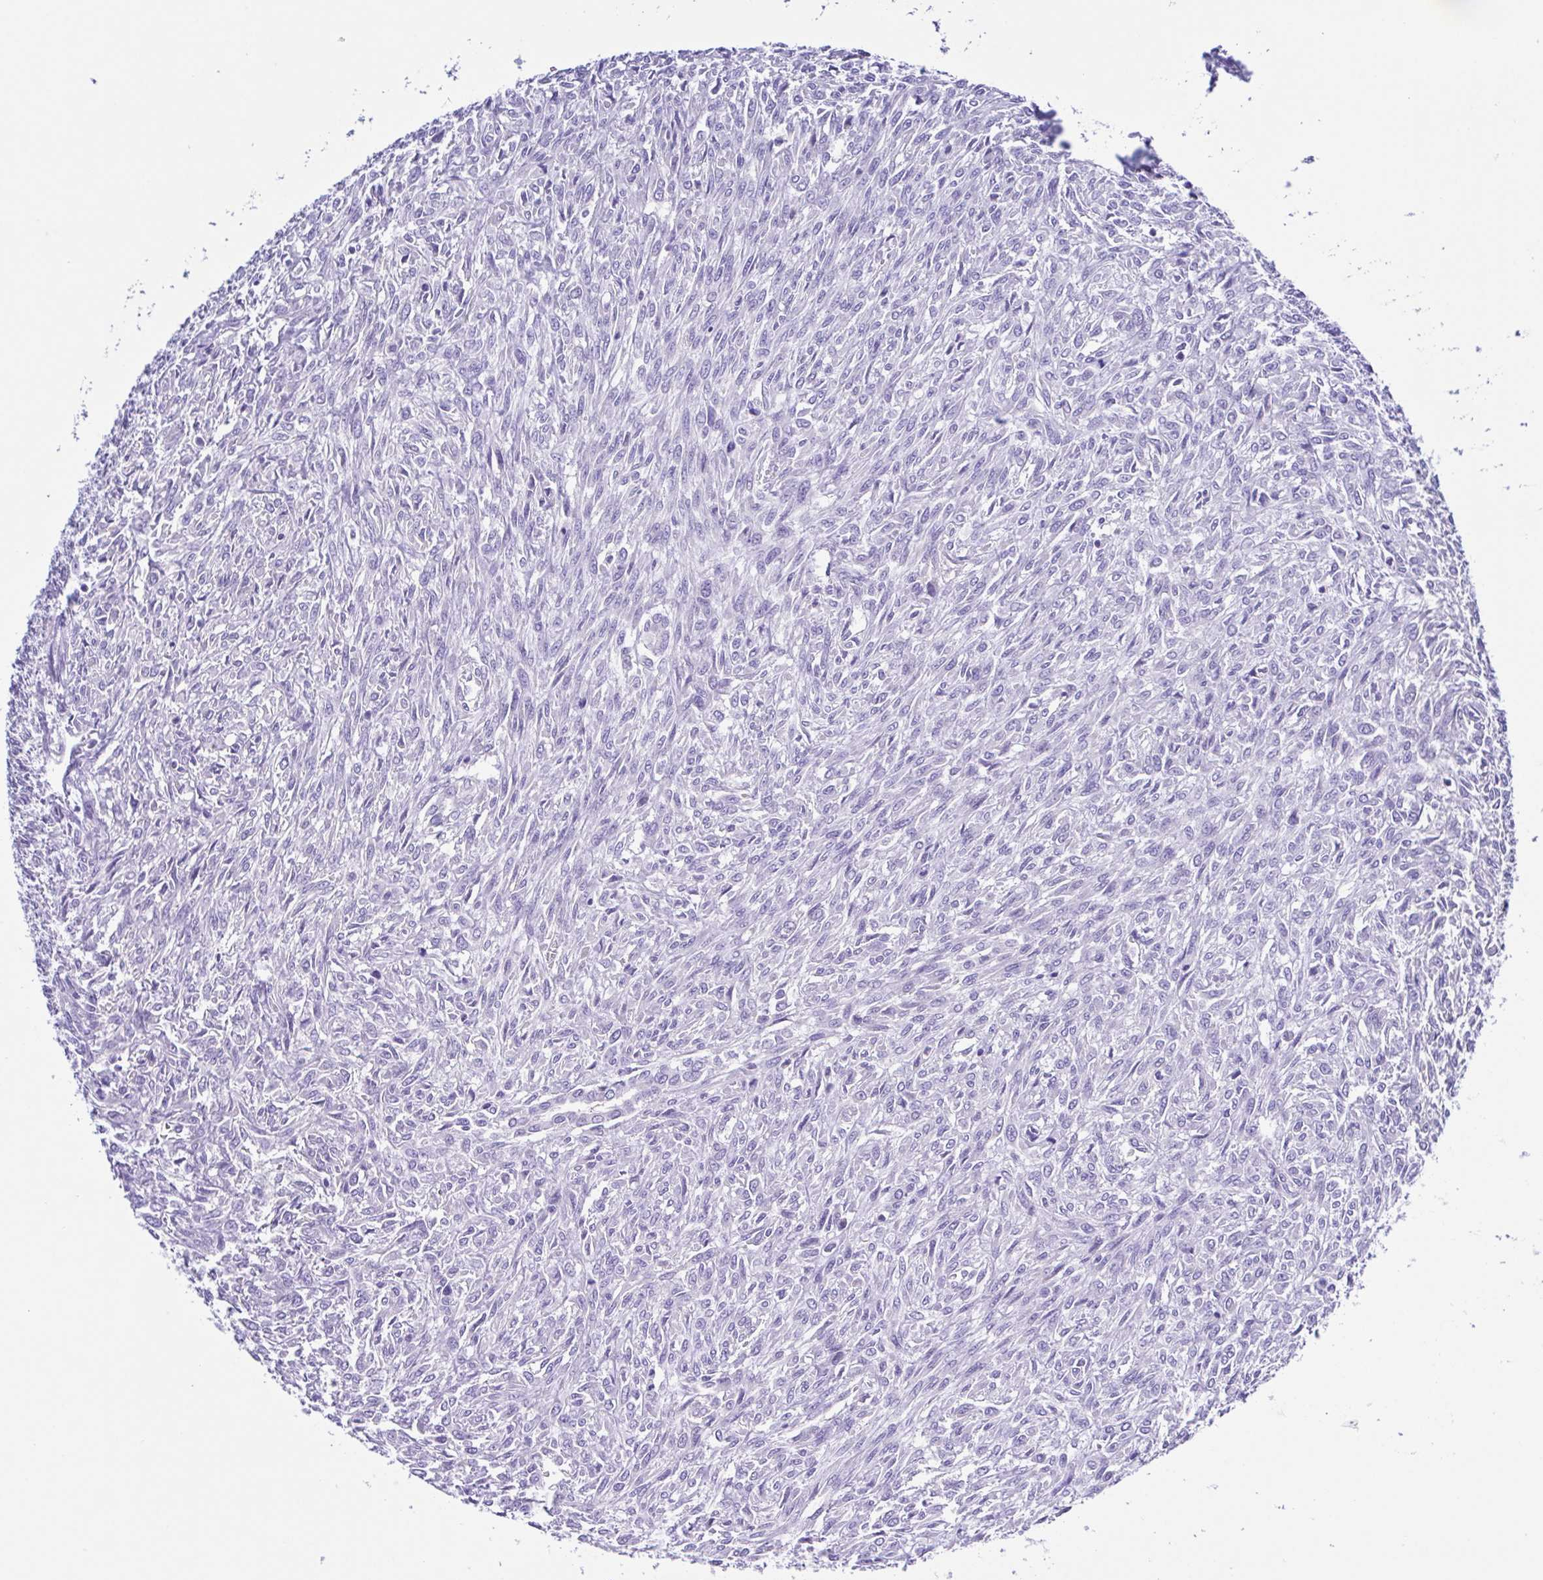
{"staining": {"intensity": "negative", "quantity": "none", "location": "none"}, "tissue": "renal cancer", "cell_type": "Tumor cells", "image_type": "cancer", "snomed": [{"axis": "morphology", "description": "Adenocarcinoma, NOS"}, {"axis": "topography", "description": "Kidney"}], "caption": "Tumor cells show no significant staining in adenocarcinoma (renal).", "gene": "CD72", "patient": {"sex": "male", "age": 58}}